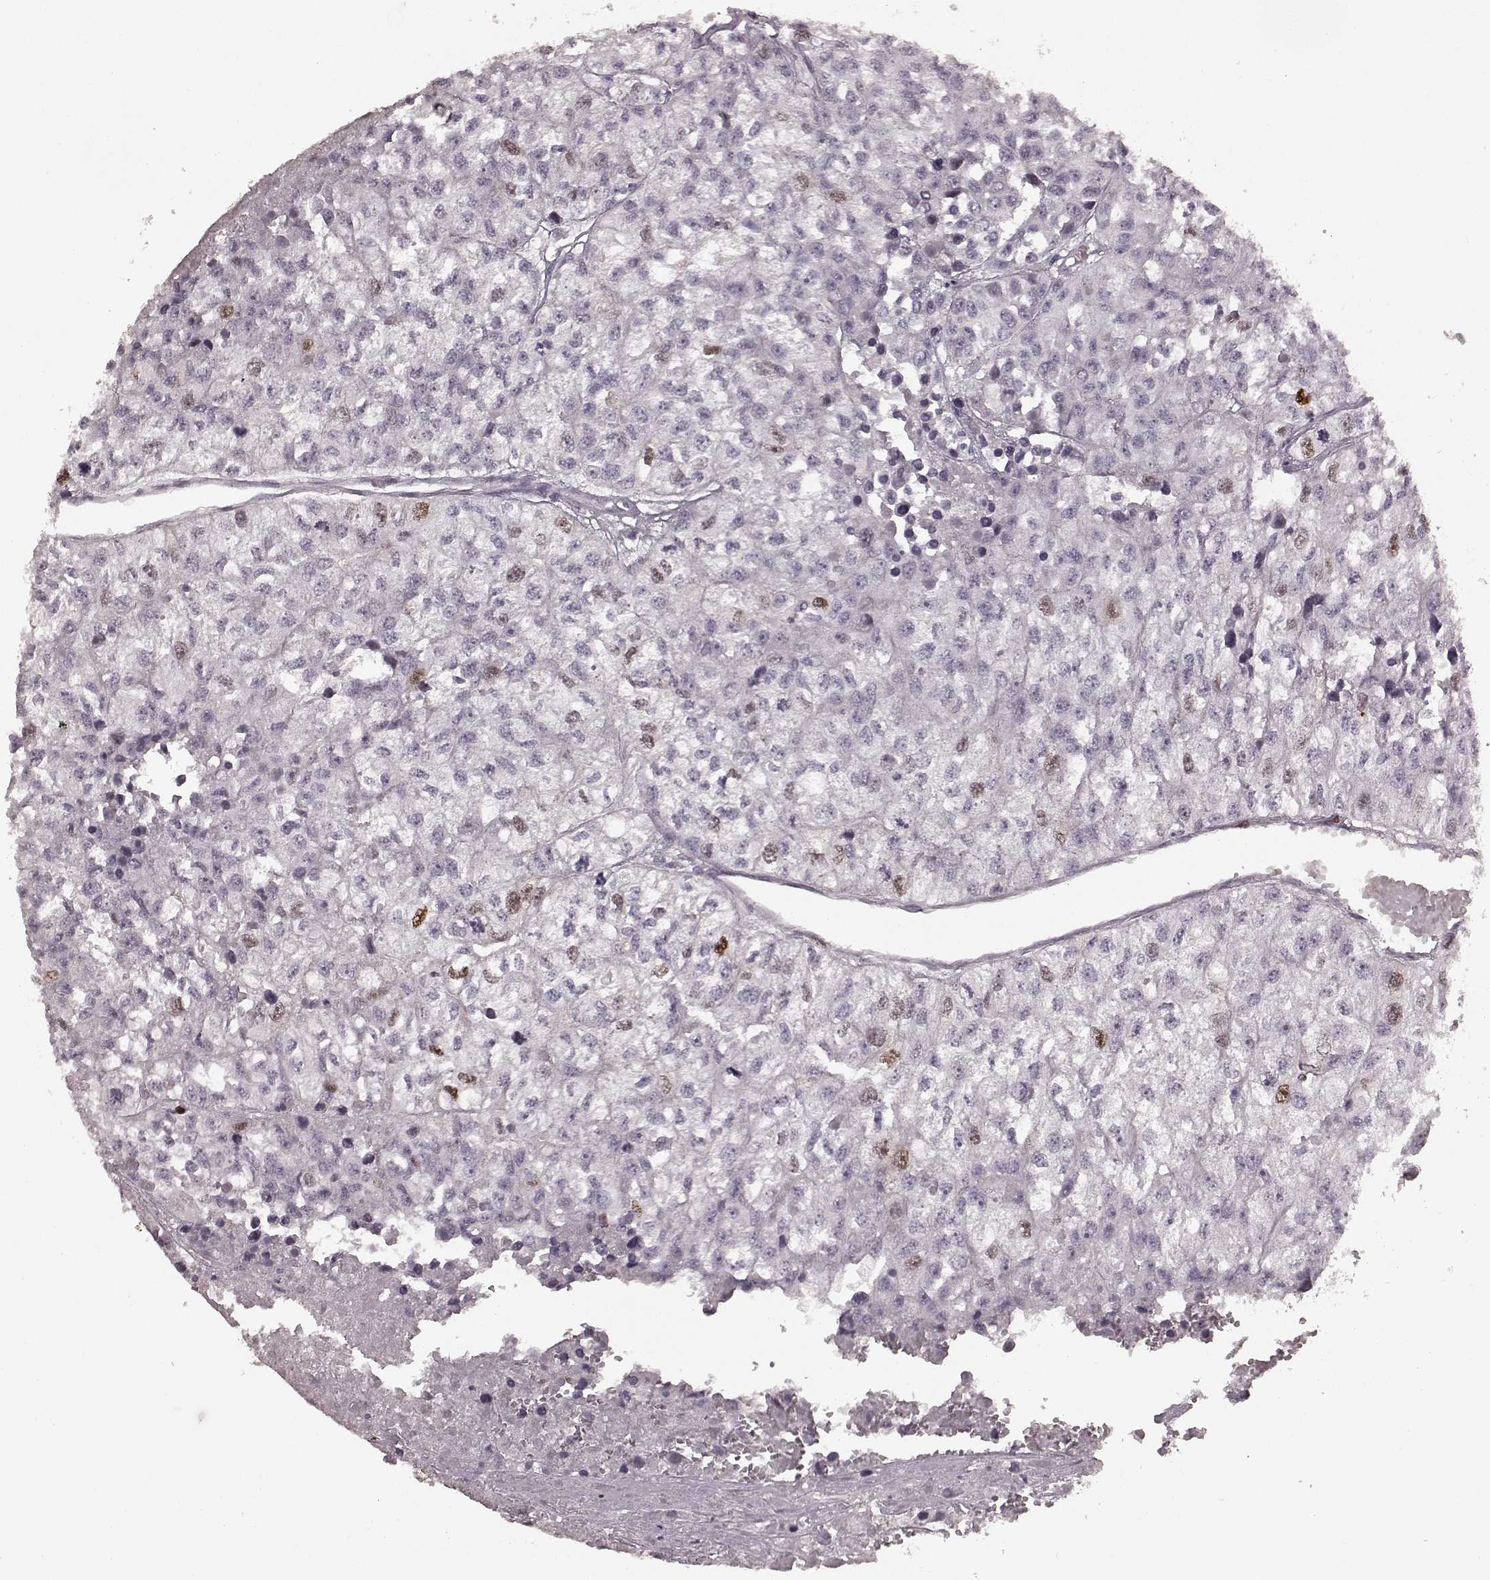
{"staining": {"intensity": "moderate", "quantity": "<25%", "location": "nuclear"}, "tissue": "renal cancer", "cell_type": "Tumor cells", "image_type": "cancer", "snomed": [{"axis": "morphology", "description": "Adenocarcinoma, NOS"}, {"axis": "topography", "description": "Kidney"}], "caption": "Renal cancer tissue shows moderate nuclear positivity in about <25% of tumor cells", "gene": "CCNA2", "patient": {"sex": "male", "age": 56}}